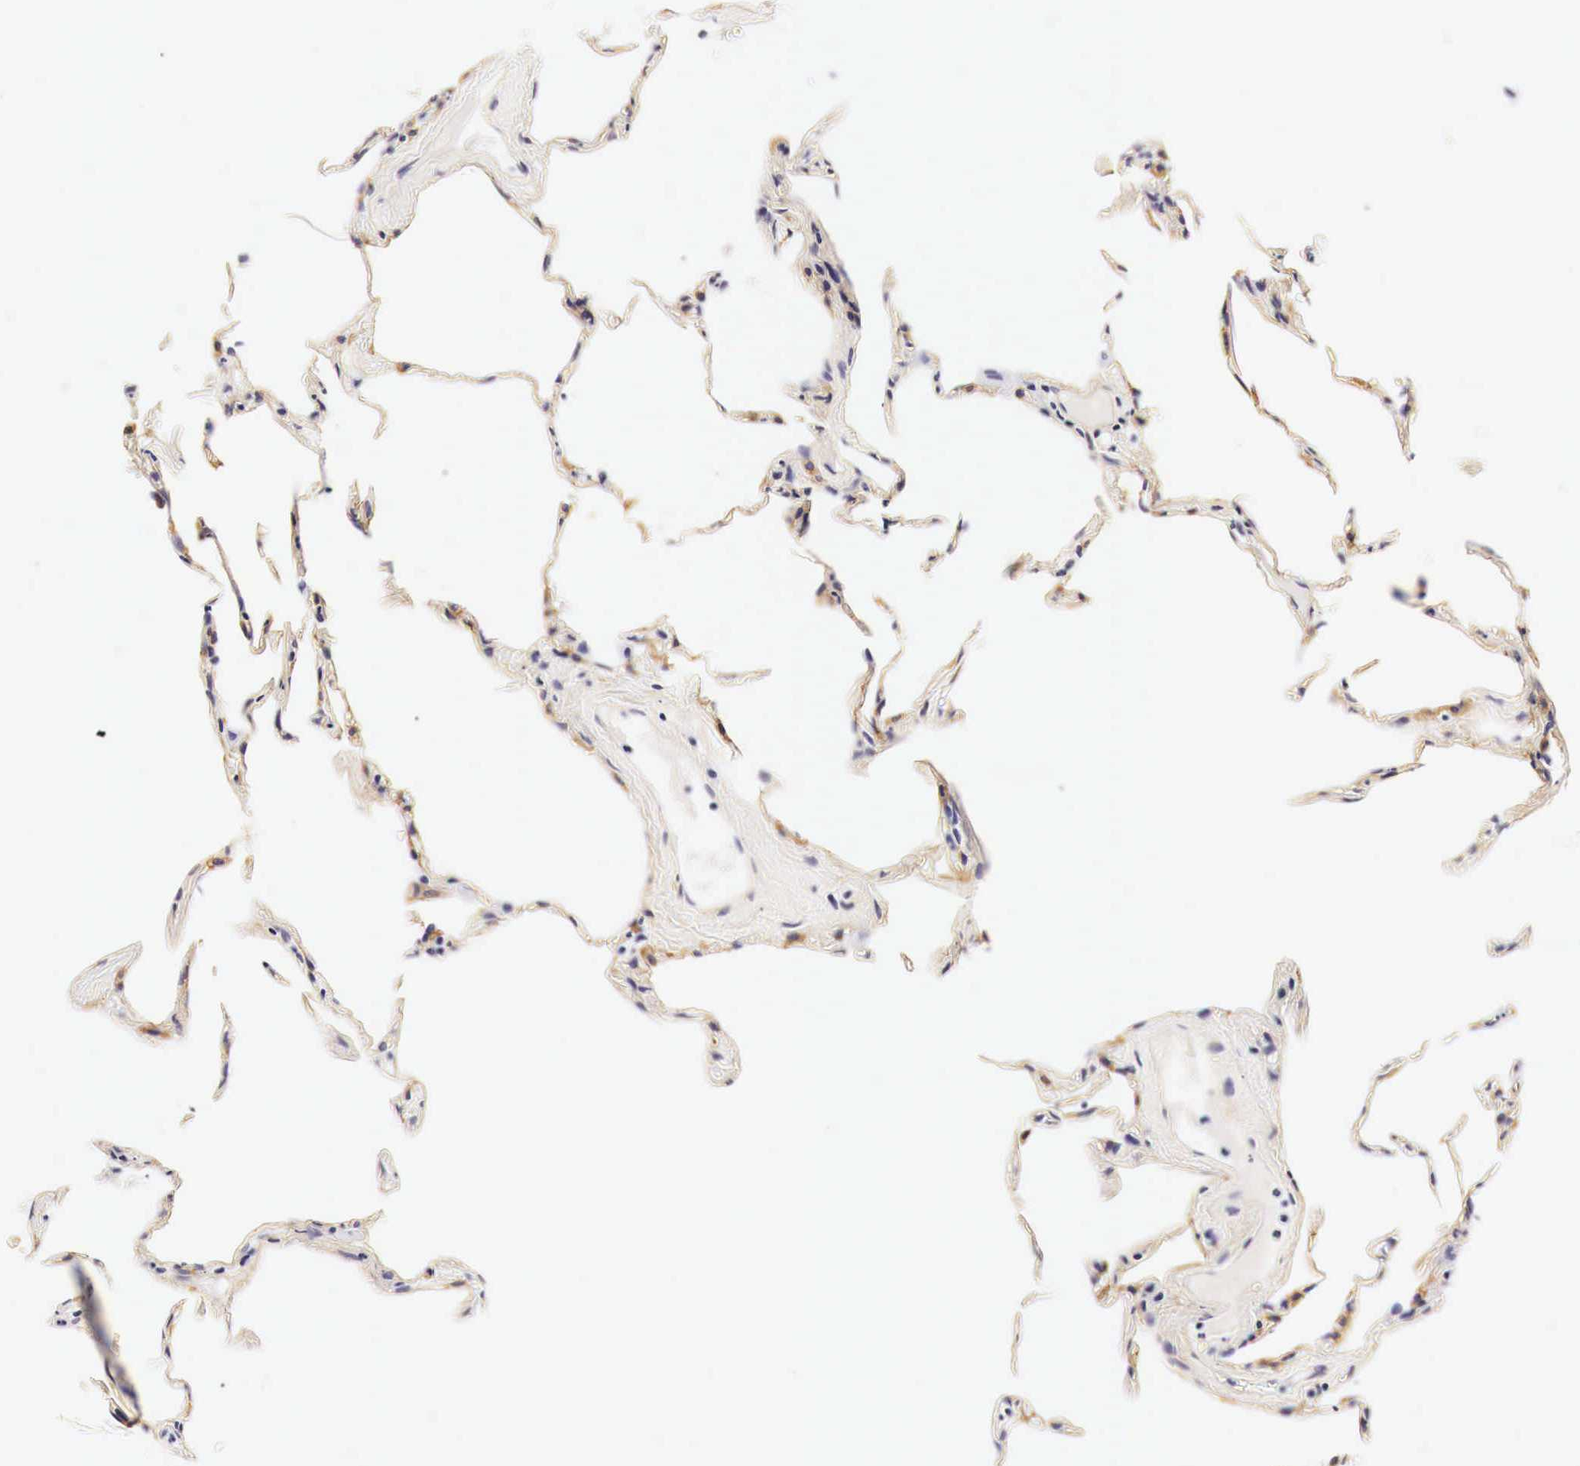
{"staining": {"intensity": "moderate", "quantity": "25%-75%", "location": "cytoplasmic/membranous"}, "tissue": "lung", "cell_type": "Alveolar cells", "image_type": "normal", "snomed": [{"axis": "morphology", "description": "Normal tissue, NOS"}, {"axis": "topography", "description": "Lung"}], "caption": "Protein expression analysis of benign human lung reveals moderate cytoplasmic/membranous staining in approximately 25%-75% of alveolar cells.", "gene": "EGFR", "patient": {"sex": "female", "age": 75}}